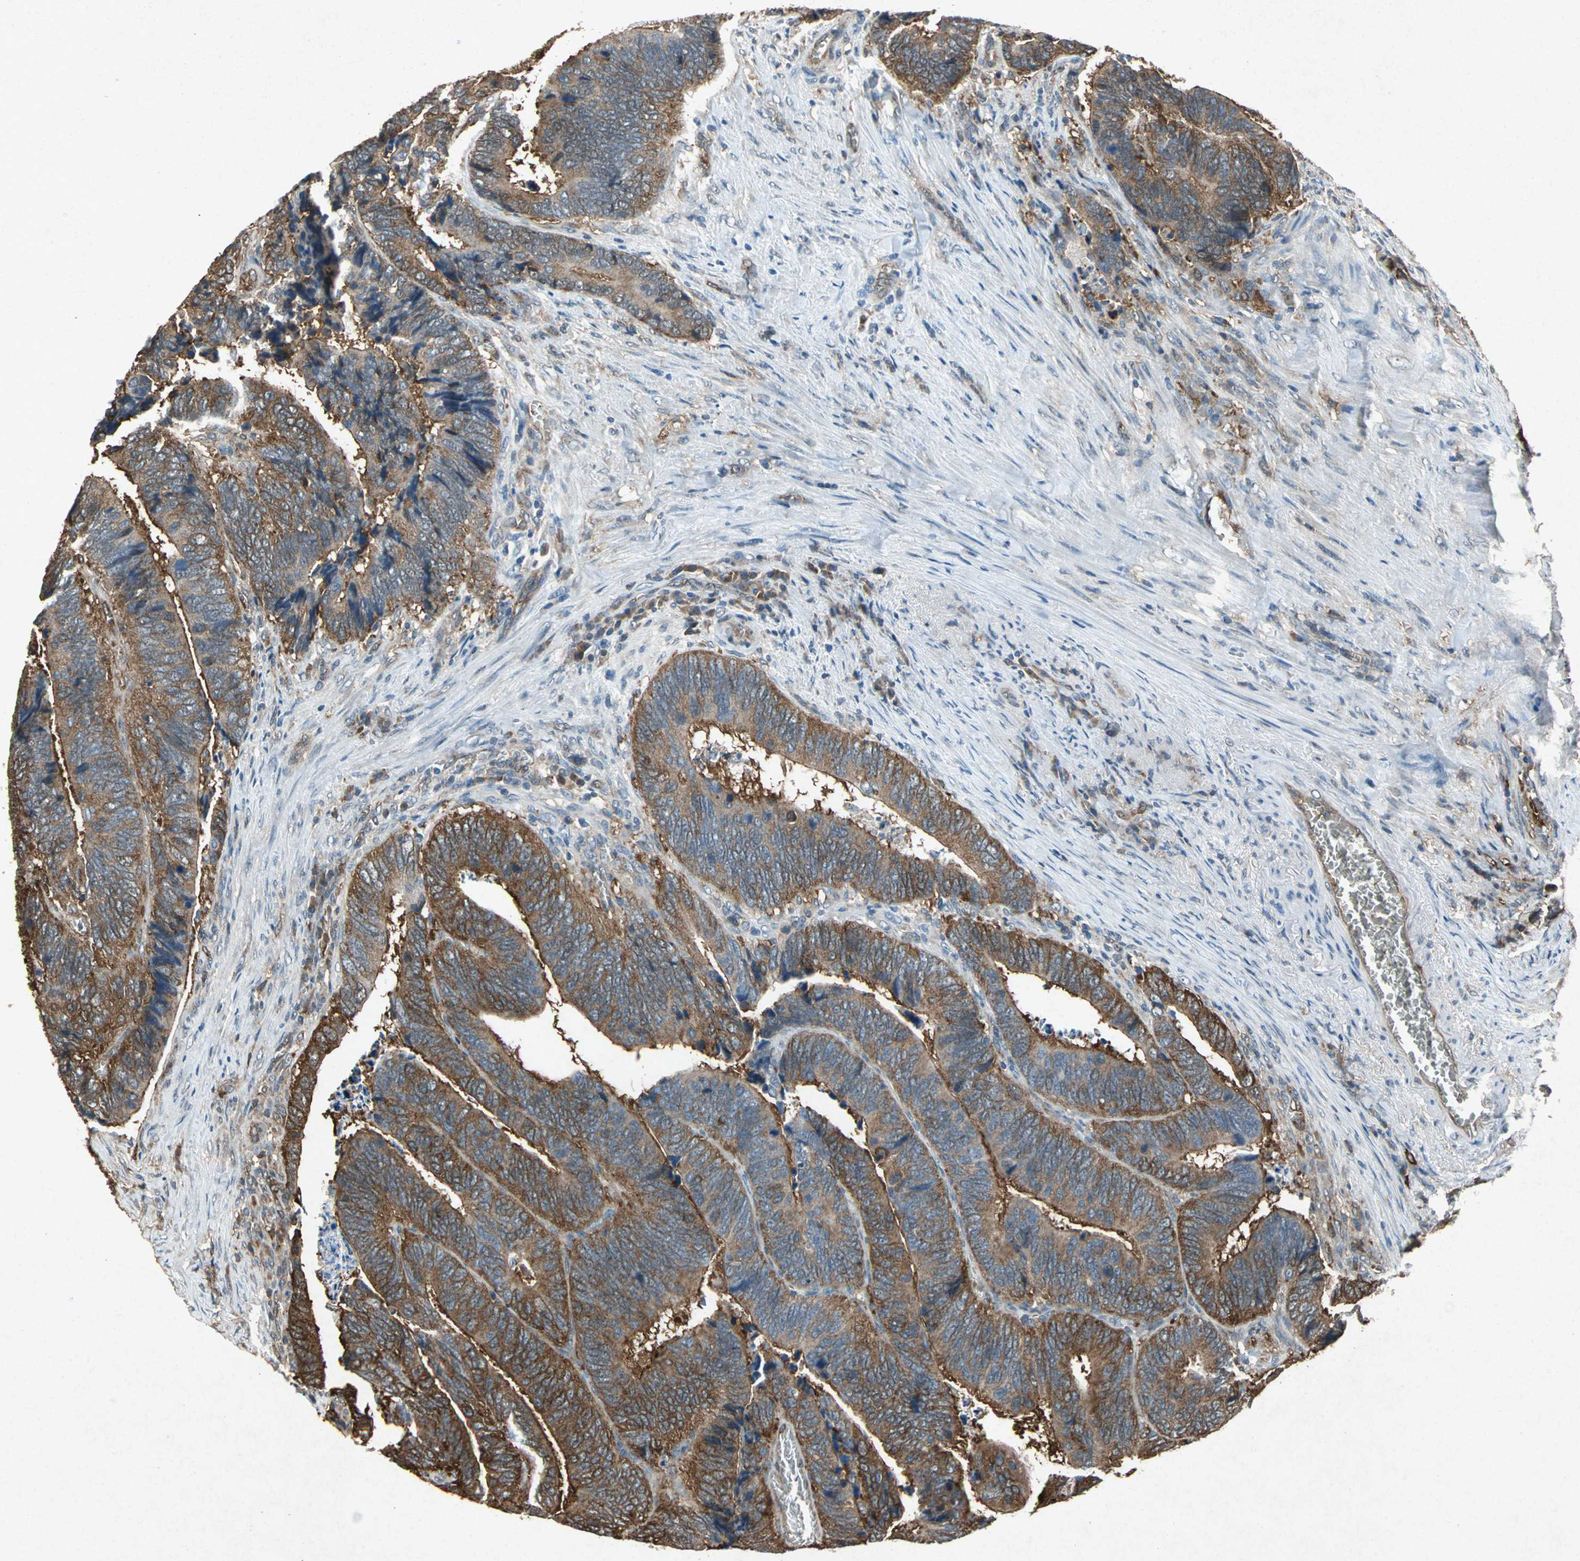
{"staining": {"intensity": "moderate", "quantity": ">75%", "location": "cytoplasmic/membranous"}, "tissue": "colorectal cancer", "cell_type": "Tumor cells", "image_type": "cancer", "snomed": [{"axis": "morphology", "description": "Adenocarcinoma, NOS"}, {"axis": "topography", "description": "Colon"}], "caption": "DAB (3,3'-diaminobenzidine) immunohistochemical staining of human colorectal adenocarcinoma shows moderate cytoplasmic/membranous protein staining in approximately >75% of tumor cells.", "gene": "HSP90AB1", "patient": {"sex": "male", "age": 72}}